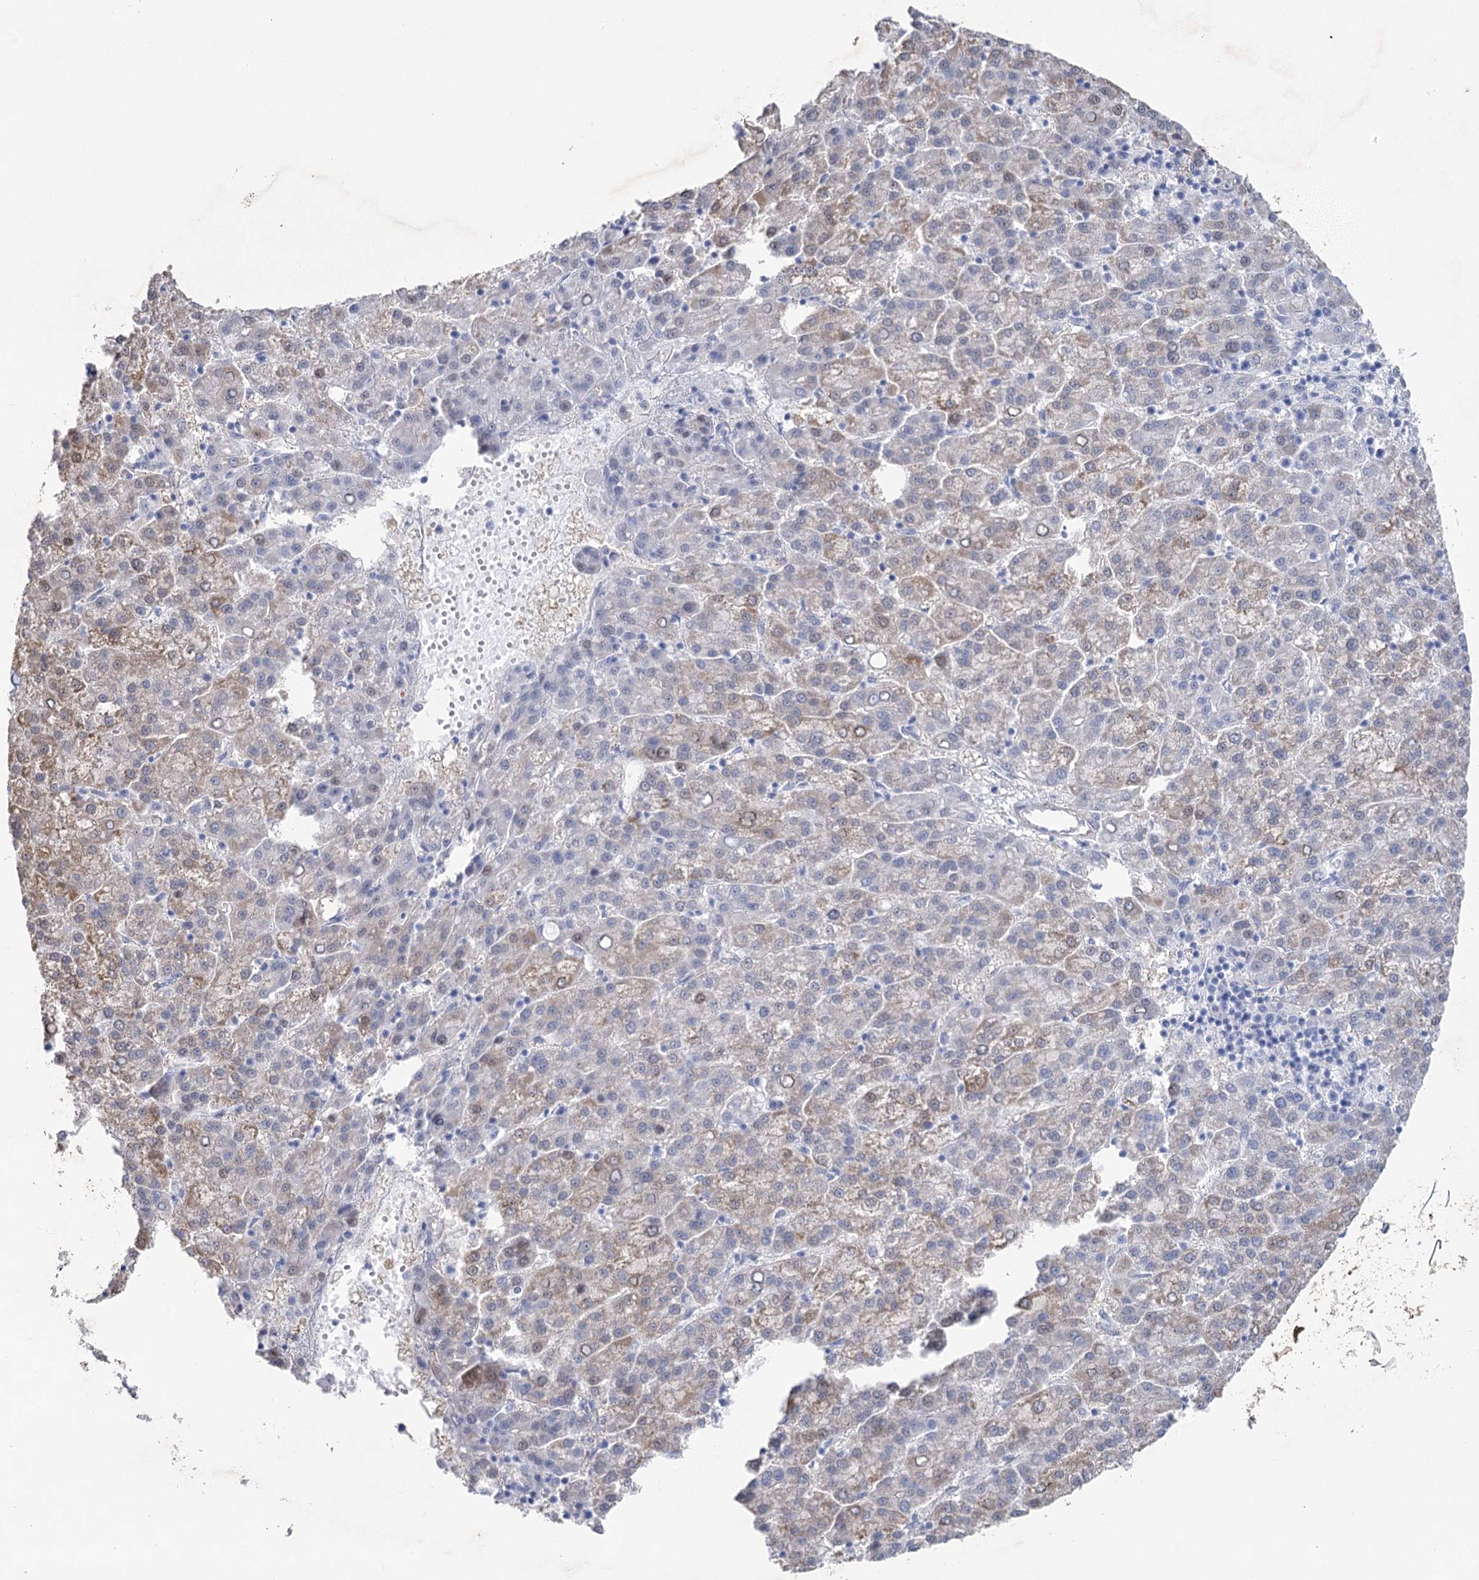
{"staining": {"intensity": "weak", "quantity": "25%-75%", "location": "cytoplasmic/membranous"}, "tissue": "liver cancer", "cell_type": "Tumor cells", "image_type": "cancer", "snomed": [{"axis": "morphology", "description": "Carcinoma, Hepatocellular, NOS"}, {"axis": "topography", "description": "Liver"}], "caption": "An image showing weak cytoplasmic/membranous positivity in approximately 25%-75% of tumor cells in liver cancer, as visualized by brown immunohistochemical staining.", "gene": "CCDC88A", "patient": {"sex": "female", "age": 58}}